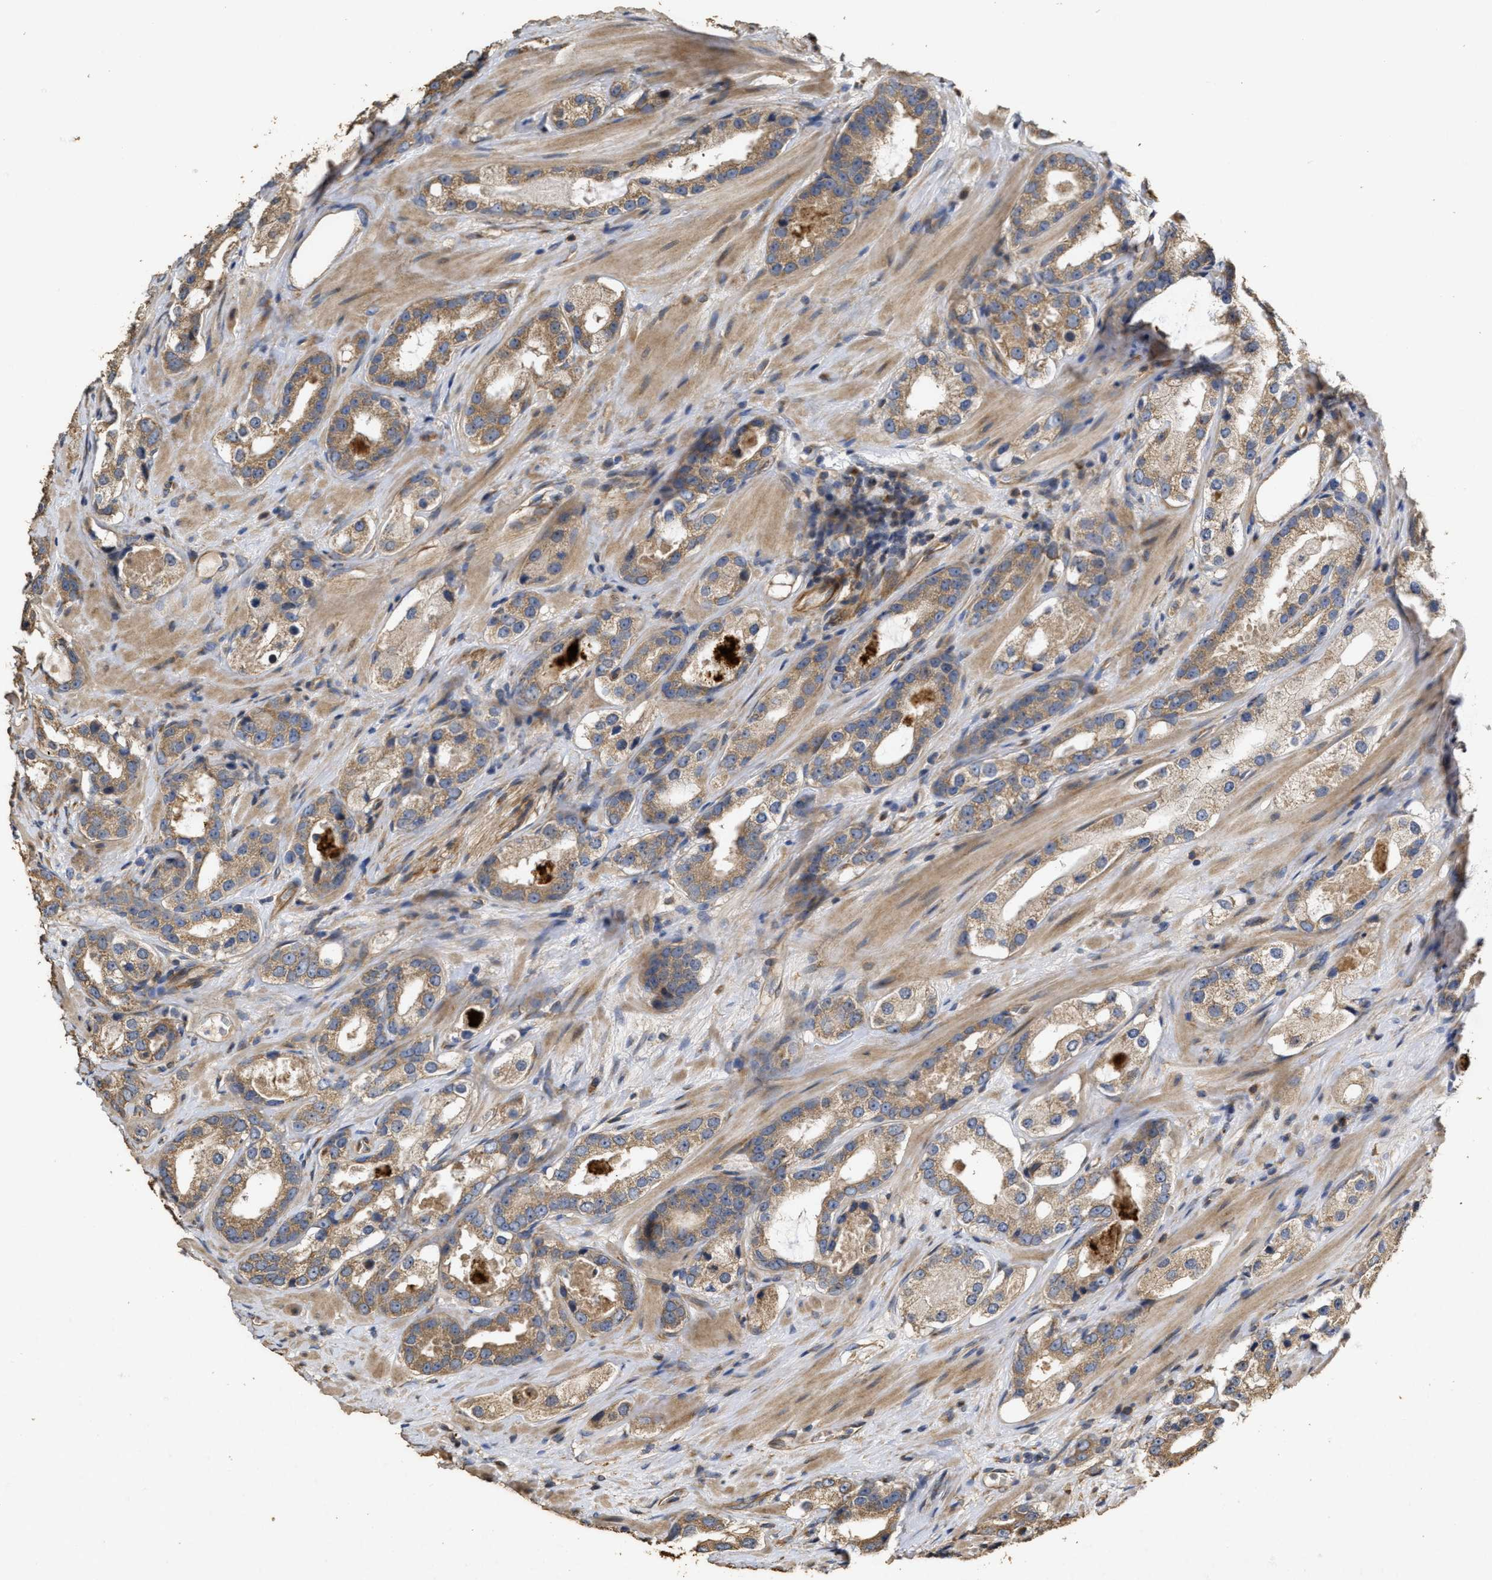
{"staining": {"intensity": "moderate", "quantity": ">75%", "location": "cytoplasmic/membranous"}, "tissue": "prostate cancer", "cell_type": "Tumor cells", "image_type": "cancer", "snomed": [{"axis": "morphology", "description": "Adenocarcinoma, High grade"}, {"axis": "topography", "description": "Prostate"}], "caption": "This photomicrograph exhibits prostate high-grade adenocarcinoma stained with immunohistochemistry (IHC) to label a protein in brown. The cytoplasmic/membranous of tumor cells show moderate positivity for the protein. Nuclei are counter-stained blue.", "gene": "NAV1", "patient": {"sex": "male", "age": 63}}